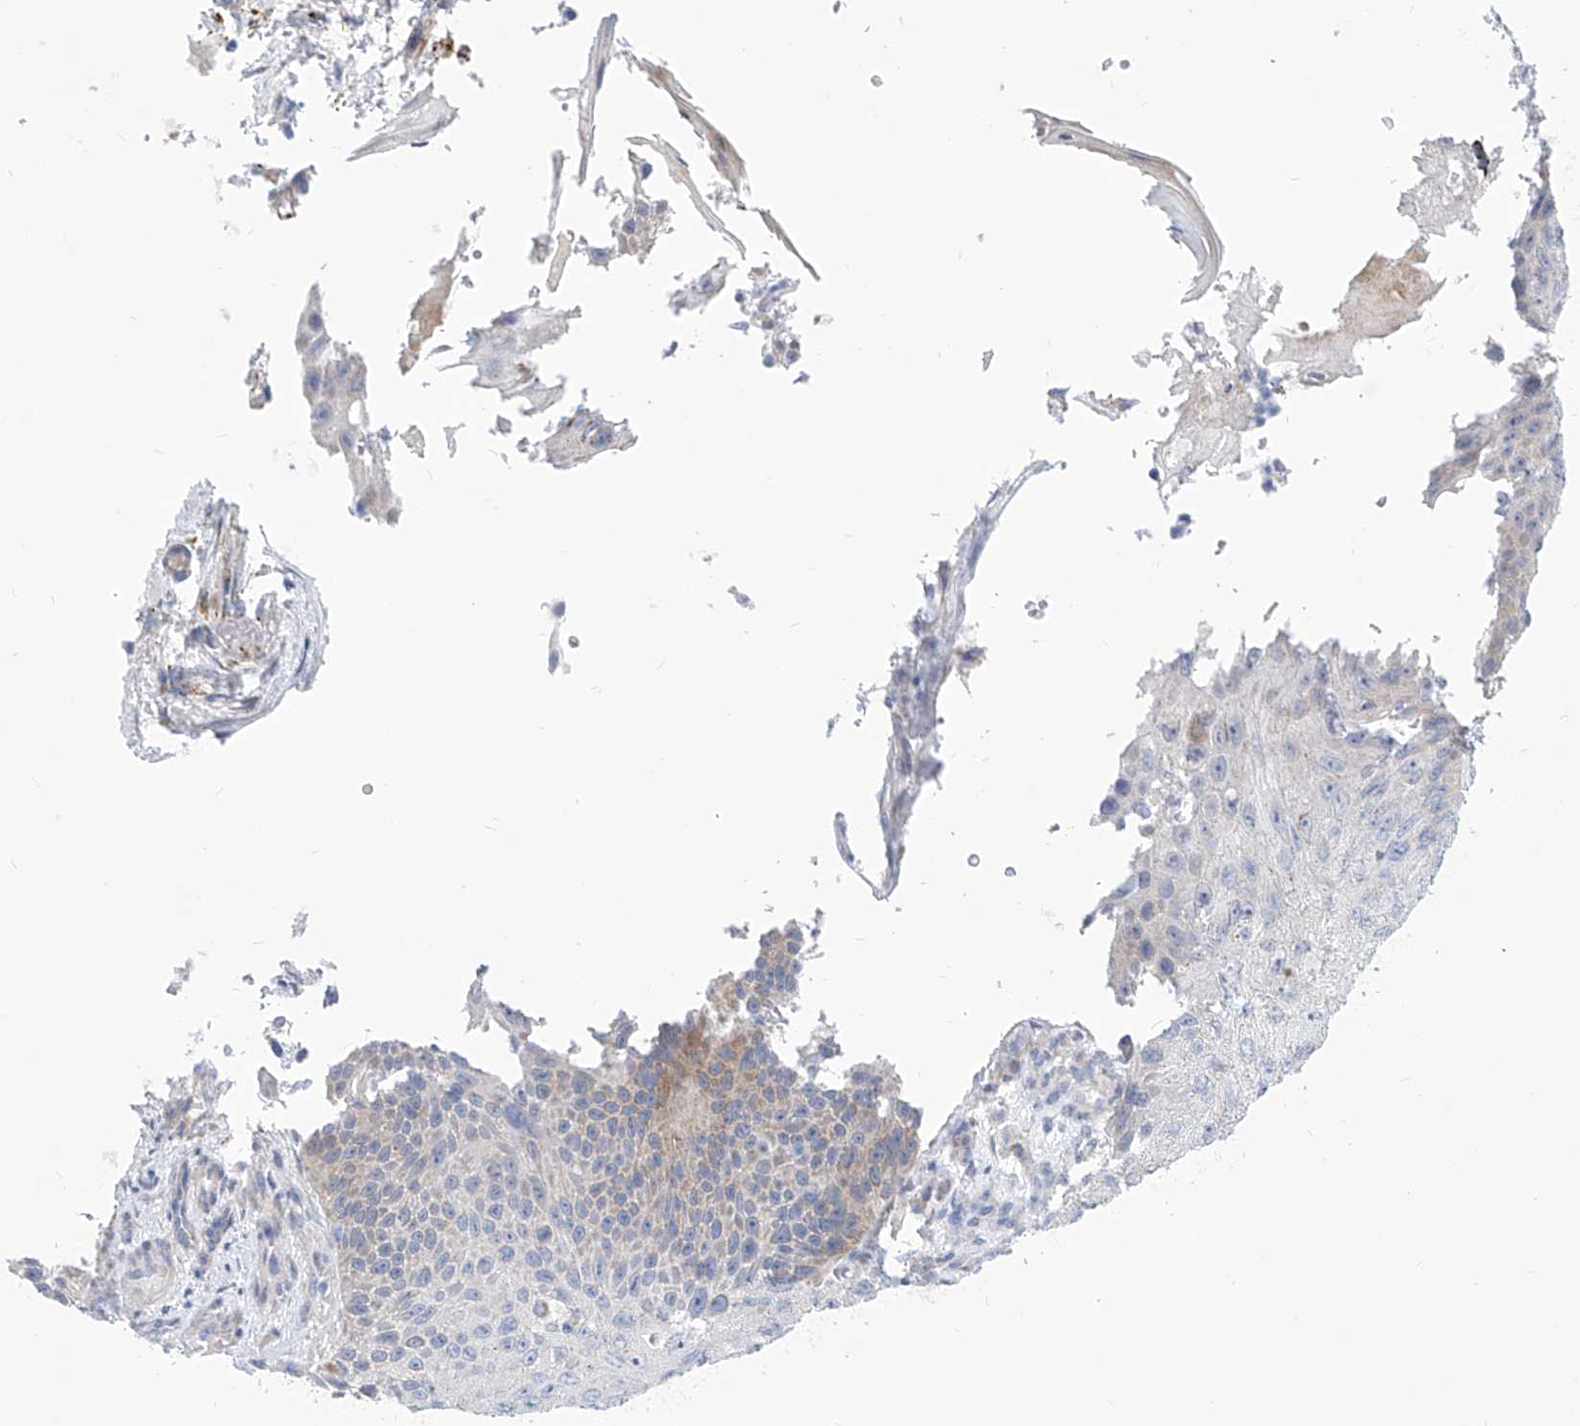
{"staining": {"intensity": "weak", "quantity": "<25%", "location": "cytoplasmic/membranous"}, "tissue": "skin cancer", "cell_type": "Tumor cells", "image_type": "cancer", "snomed": [{"axis": "morphology", "description": "Squamous cell carcinoma, NOS"}, {"axis": "topography", "description": "Skin"}], "caption": "Tumor cells show no significant staining in skin cancer.", "gene": "C1orf87", "patient": {"sex": "female", "age": 88}}